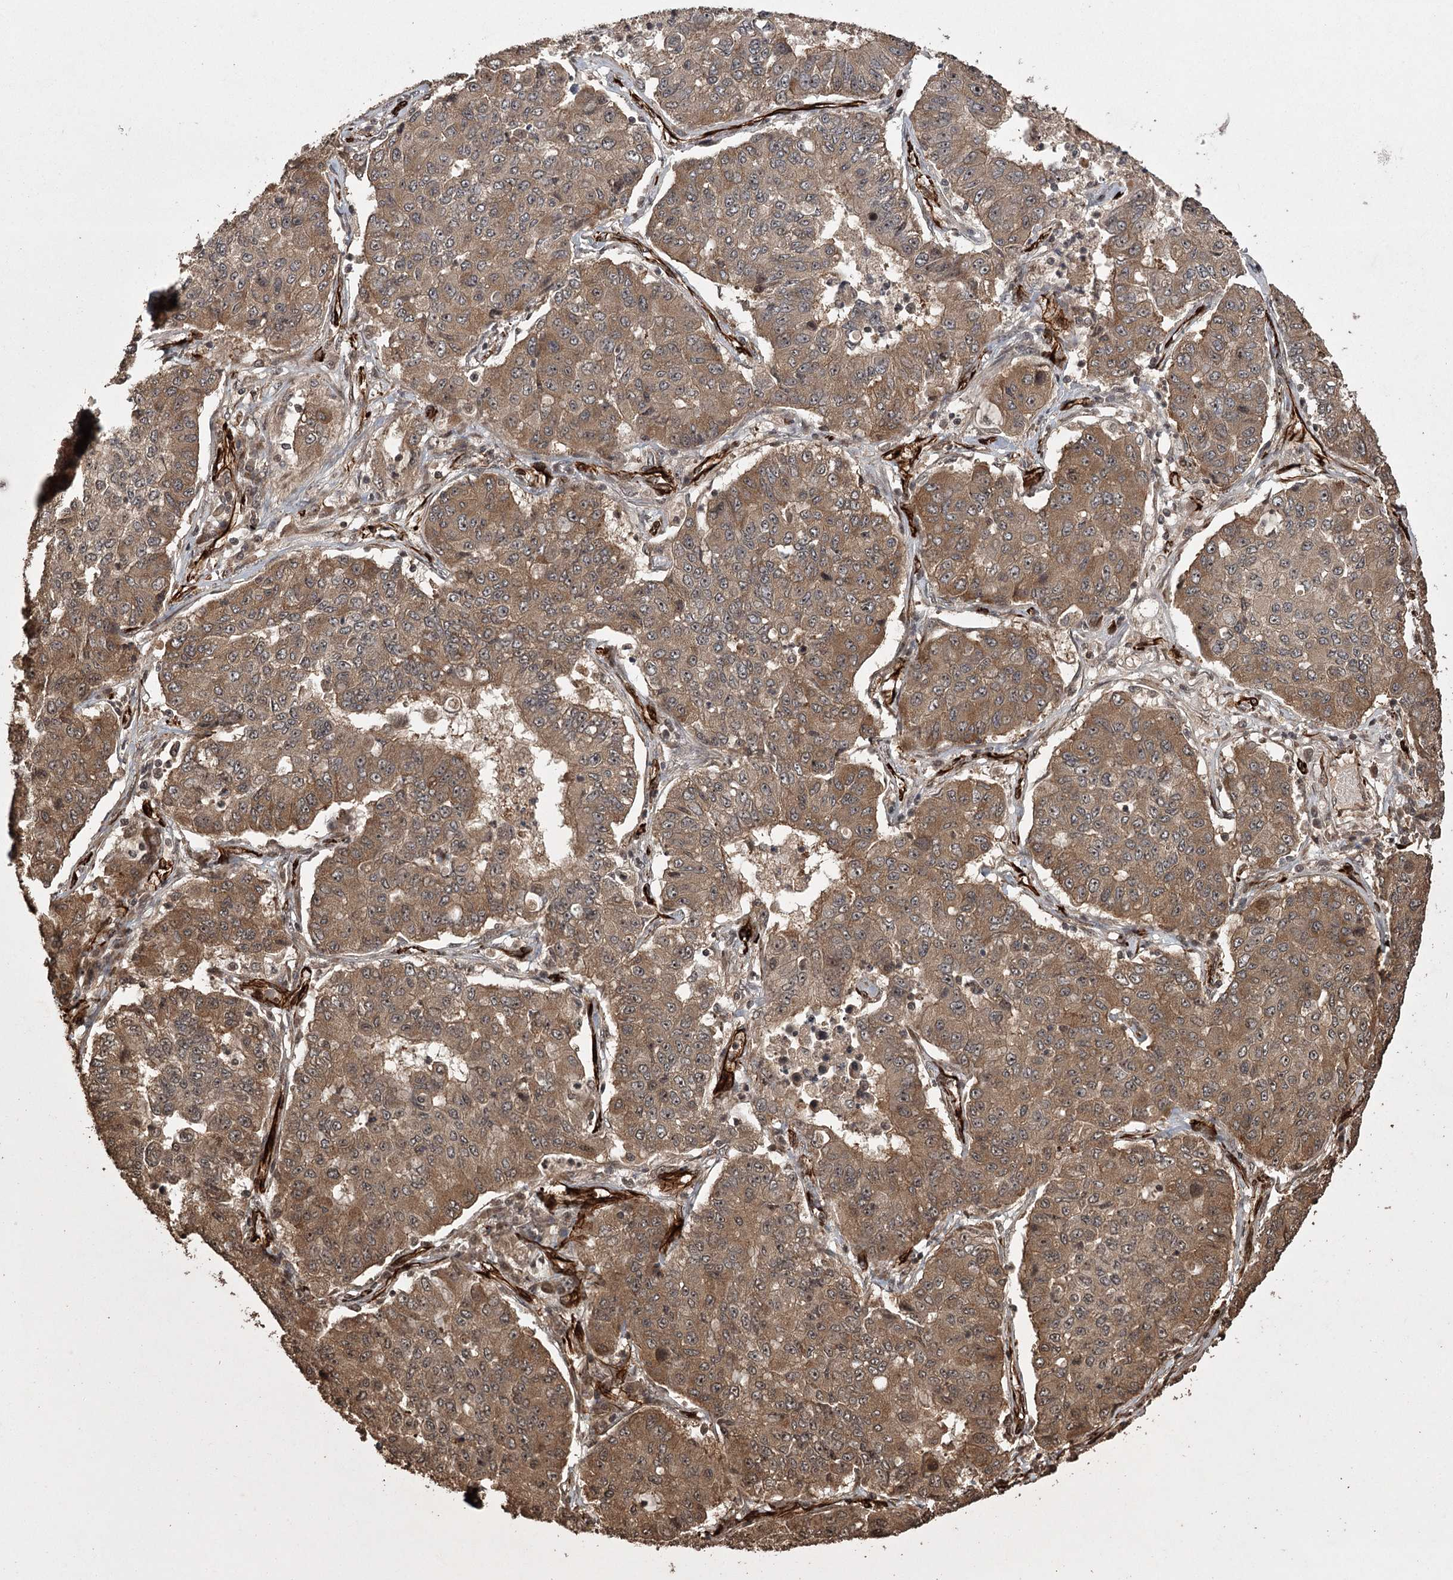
{"staining": {"intensity": "moderate", "quantity": ">75%", "location": "cytoplasmic/membranous"}, "tissue": "lung cancer", "cell_type": "Tumor cells", "image_type": "cancer", "snomed": [{"axis": "morphology", "description": "Squamous cell carcinoma, NOS"}, {"axis": "topography", "description": "Lung"}], "caption": "Immunohistochemistry (IHC) photomicrograph of neoplastic tissue: lung squamous cell carcinoma stained using immunohistochemistry shows medium levels of moderate protein expression localized specifically in the cytoplasmic/membranous of tumor cells, appearing as a cytoplasmic/membranous brown color.", "gene": "RPAP3", "patient": {"sex": "male", "age": 74}}